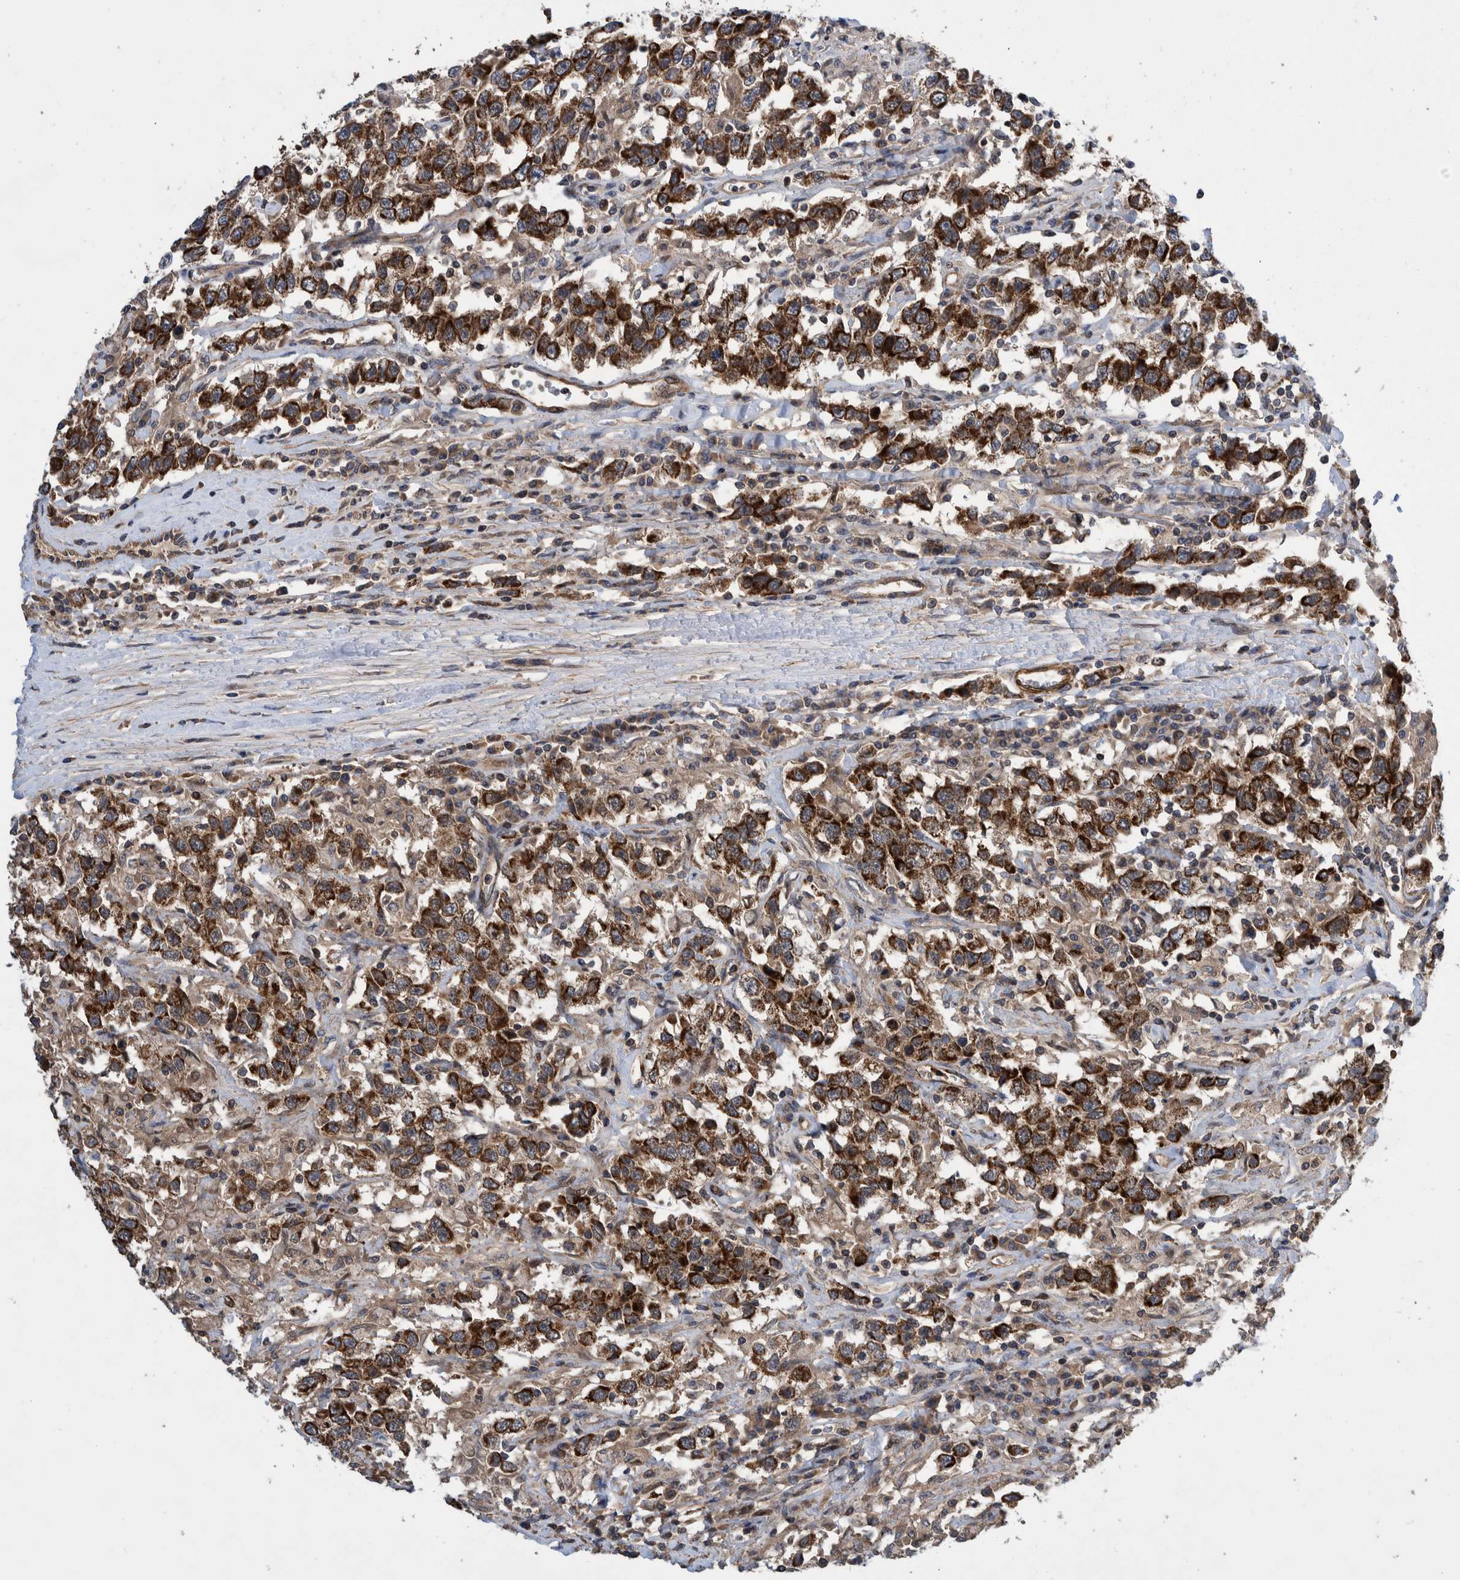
{"staining": {"intensity": "strong", "quantity": ">75%", "location": "cytoplasmic/membranous"}, "tissue": "testis cancer", "cell_type": "Tumor cells", "image_type": "cancer", "snomed": [{"axis": "morphology", "description": "Seminoma, NOS"}, {"axis": "topography", "description": "Testis"}], "caption": "Protein analysis of testis cancer tissue exhibits strong cytoplasmic/membranous staining in approximately >75% of tumor cells.", "gene": "GRPEL2", "patient": {"sex": "male", "age": 41}}